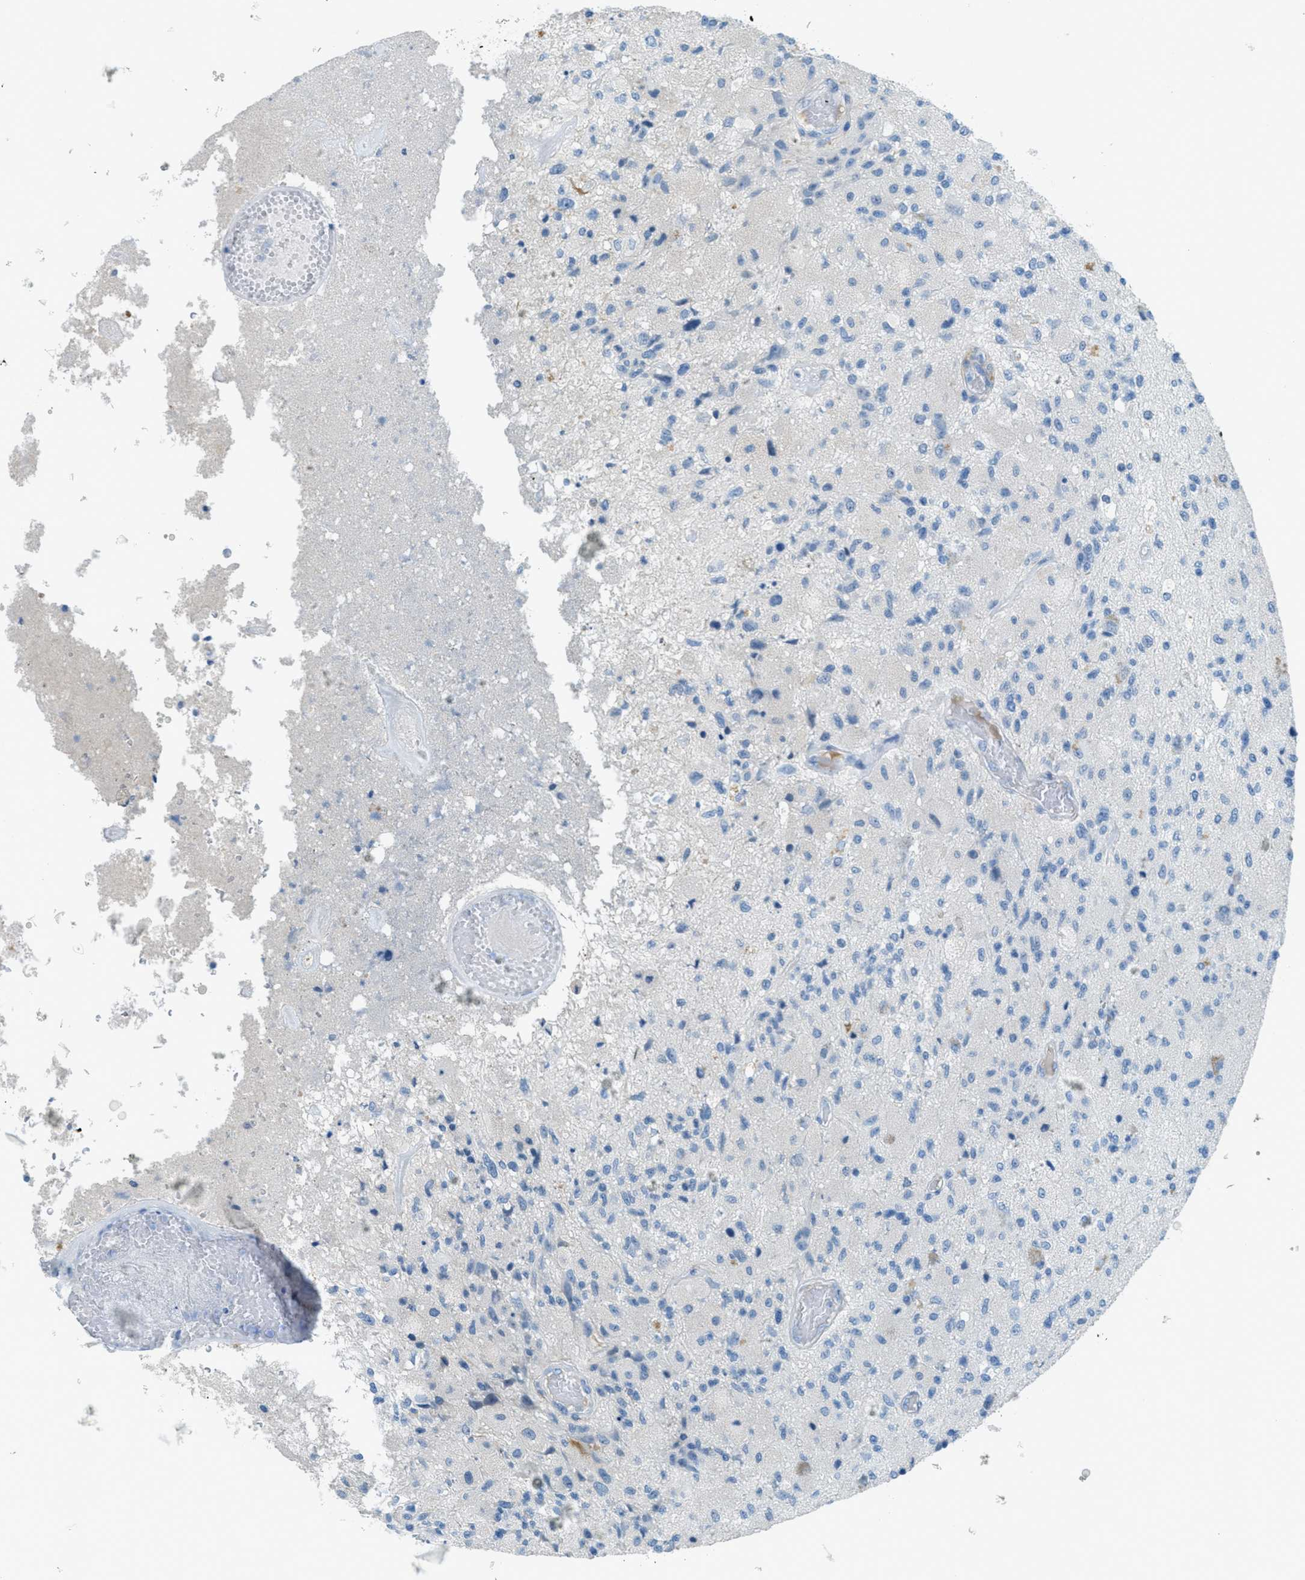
{"staining": {"intensity": "negative", "quantity": "none", "location": "none"}, "tissue": "glioma", "cell_type": "Tumor cells", "image_type": "cancer", "snomed": [{"axis": "morphology", "description": "Normal tissue, NOS"}, {"axis": "morphology", "description": "Glioma, malignant, High grade"}, {"axis": "topography", "description": "Cerebral cortex"}], "caption": "IHC histopathology image of glioma stained for a protein (brown), which reveals no expression in tumor cells.", "gene": "KLHL8", "patient": {"sex": "male", "age": 77}}